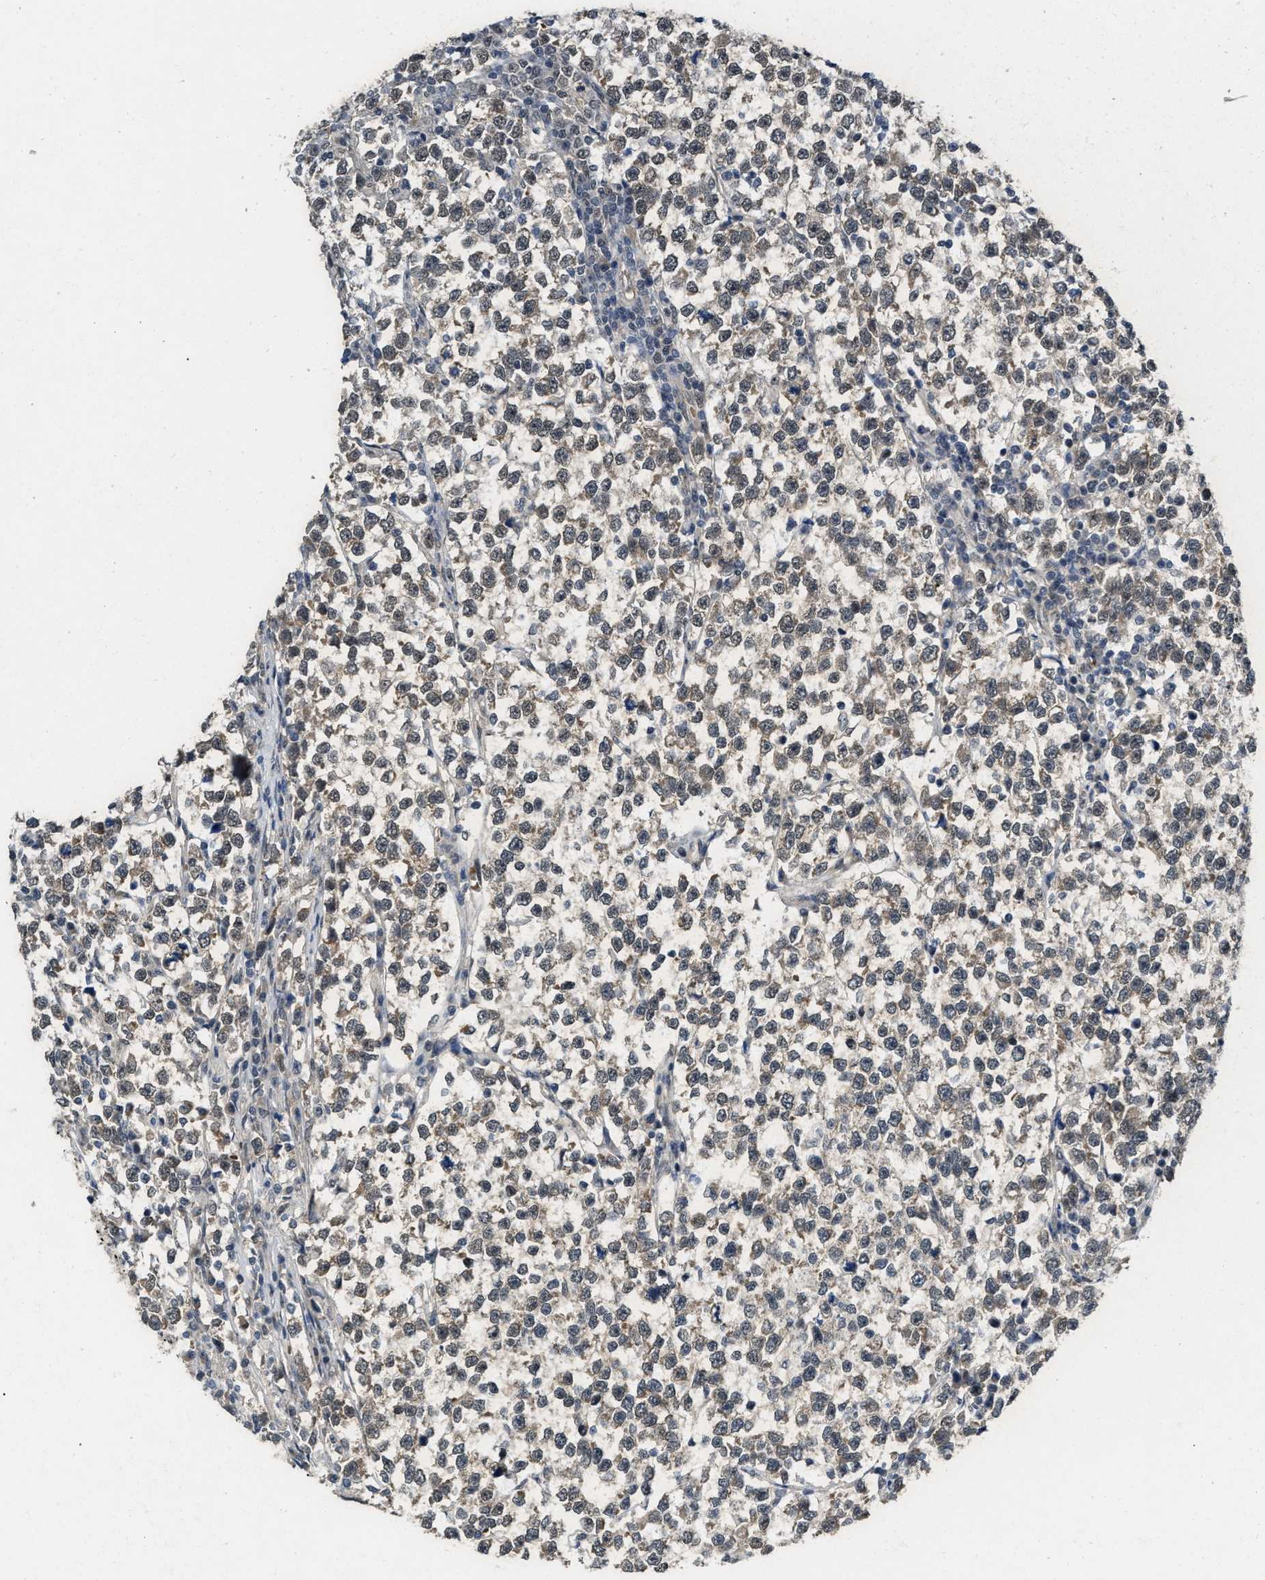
{"staining": {"intensity": "weak", "quantity": "25%-75%", "location": "cytoplasmic/membranous"}, "tissue": "testis cancer", "cell_type": "Tumor cells", "image_type": "cancer", "snomed": [{"axis": "morphology", "description": "Normal tissue, NOS"}, {"axis": "morphology", "description": "Seminoma, NOS"}, {"axis": "topography", "description": "Testis"}], "caption": "An immunohistochemistry micrograph of tumor tissue is shown. Protein staining in brown labels weak cytoplasmic/membranous positivity in testis cancer within tumor cells. The protein of interest is stained brown, and the nuclei are stained in blue (DAB IHC with brightfield microscopy, high magnification).", "gene": "KIF24", "patient": {"sex": "male", "age": 43}}